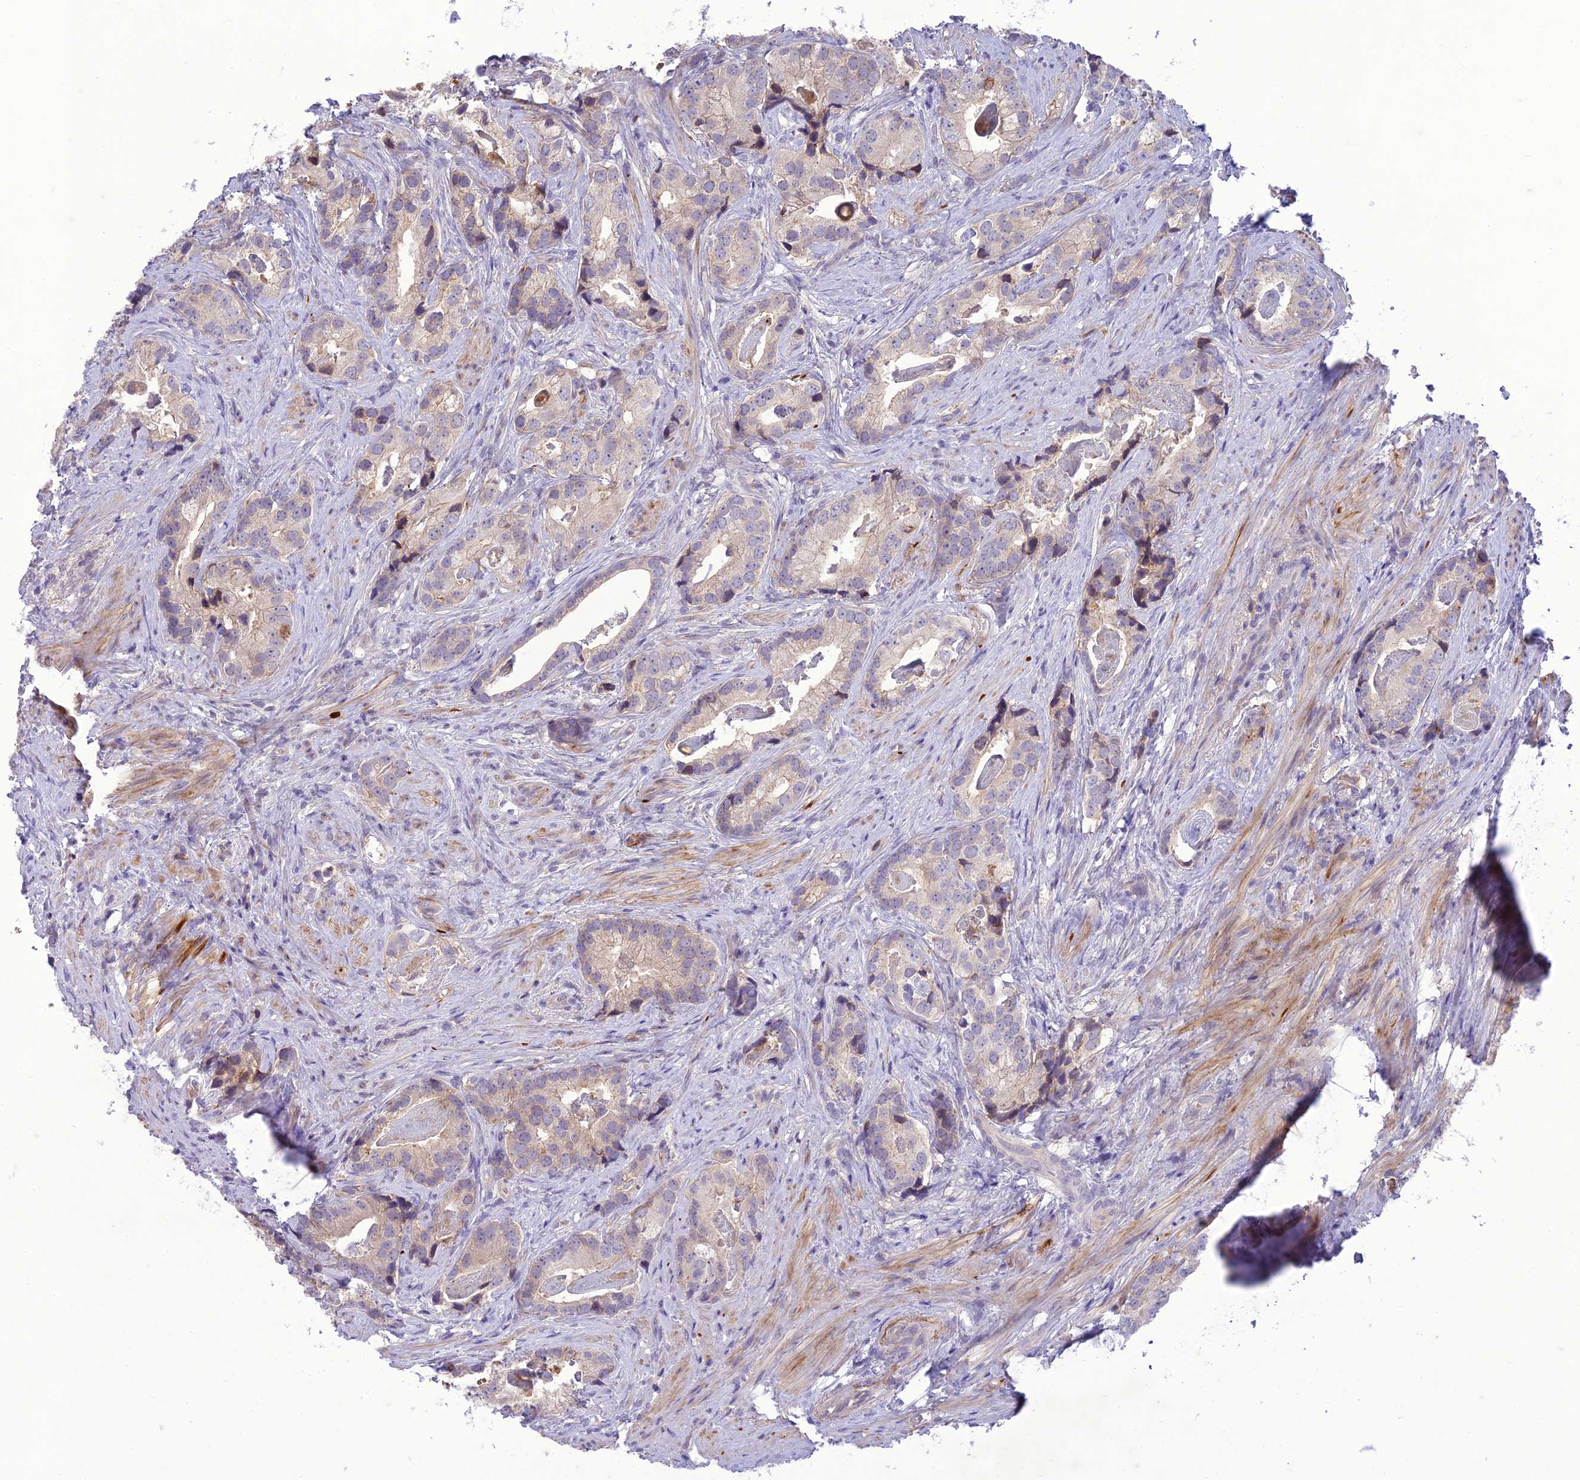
{"staining": {"intensity": "weak", "quantity": "<25%", "location": "cytoplasmic/membranous"}, "tissue": "prostate cancer", "cell_type": "Tumor cells", "image_type": "cancer", "snomed": [{"axis": "morphology", "description": "Adenocarcinoma, Low grade"}, {"axis": "topography", "description": "Prostate"}], "caption": "IHC of human prostate cancer reveals no staining in tumor cells. (DAB (3,3'-diaminobenzidine) immunohistochemistry, high magnification).", "gene": "ITGAE", "patient": {"sex": "male", "age": 71}}